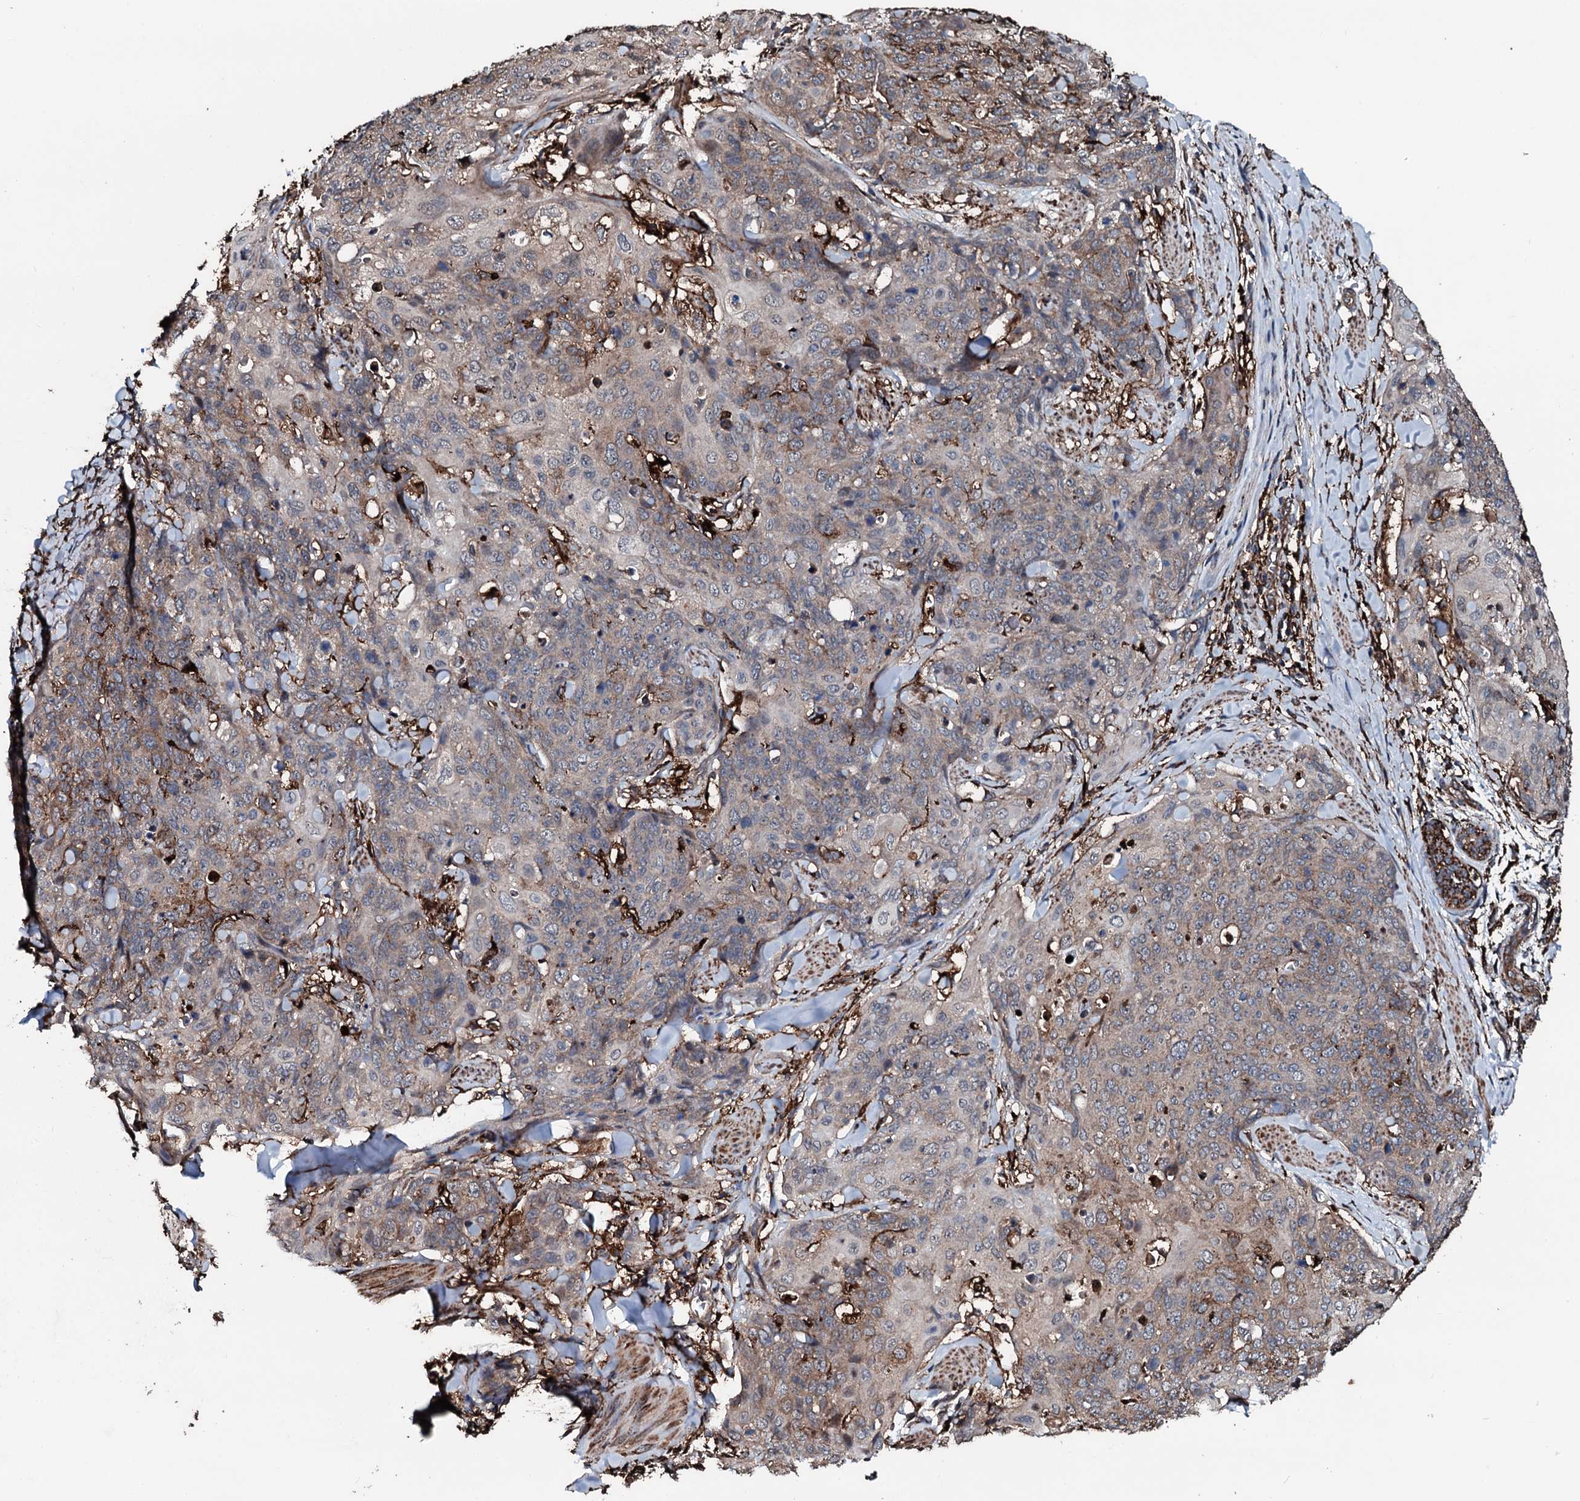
{"staining": {"intensity": "weak", "quantity": "25%-75%", "location": "cytoplasmic/membranous"}, "tissue": "skin cancer", "cell_type": "Tumor cells", "image_type": "cancer", "snomed": [{"axis": "morphology", "description": "Squamous cell carcinoma, NOS"}, {"axis": "topography", "description": "Skin"}, {"axis": "topography", "description": "Vulva"}], "caption": "This image exhibits skin squamous cell carcinoma stained with immunohistochemistry (IHC) to label a protein in brown. The cytoplasmic/membranous of tumor cells show weak positivity for the protein. Nuclei are counter-stained blue.", "gene": "TPGS2", "patient": {"sex": "female", "age": 85}}